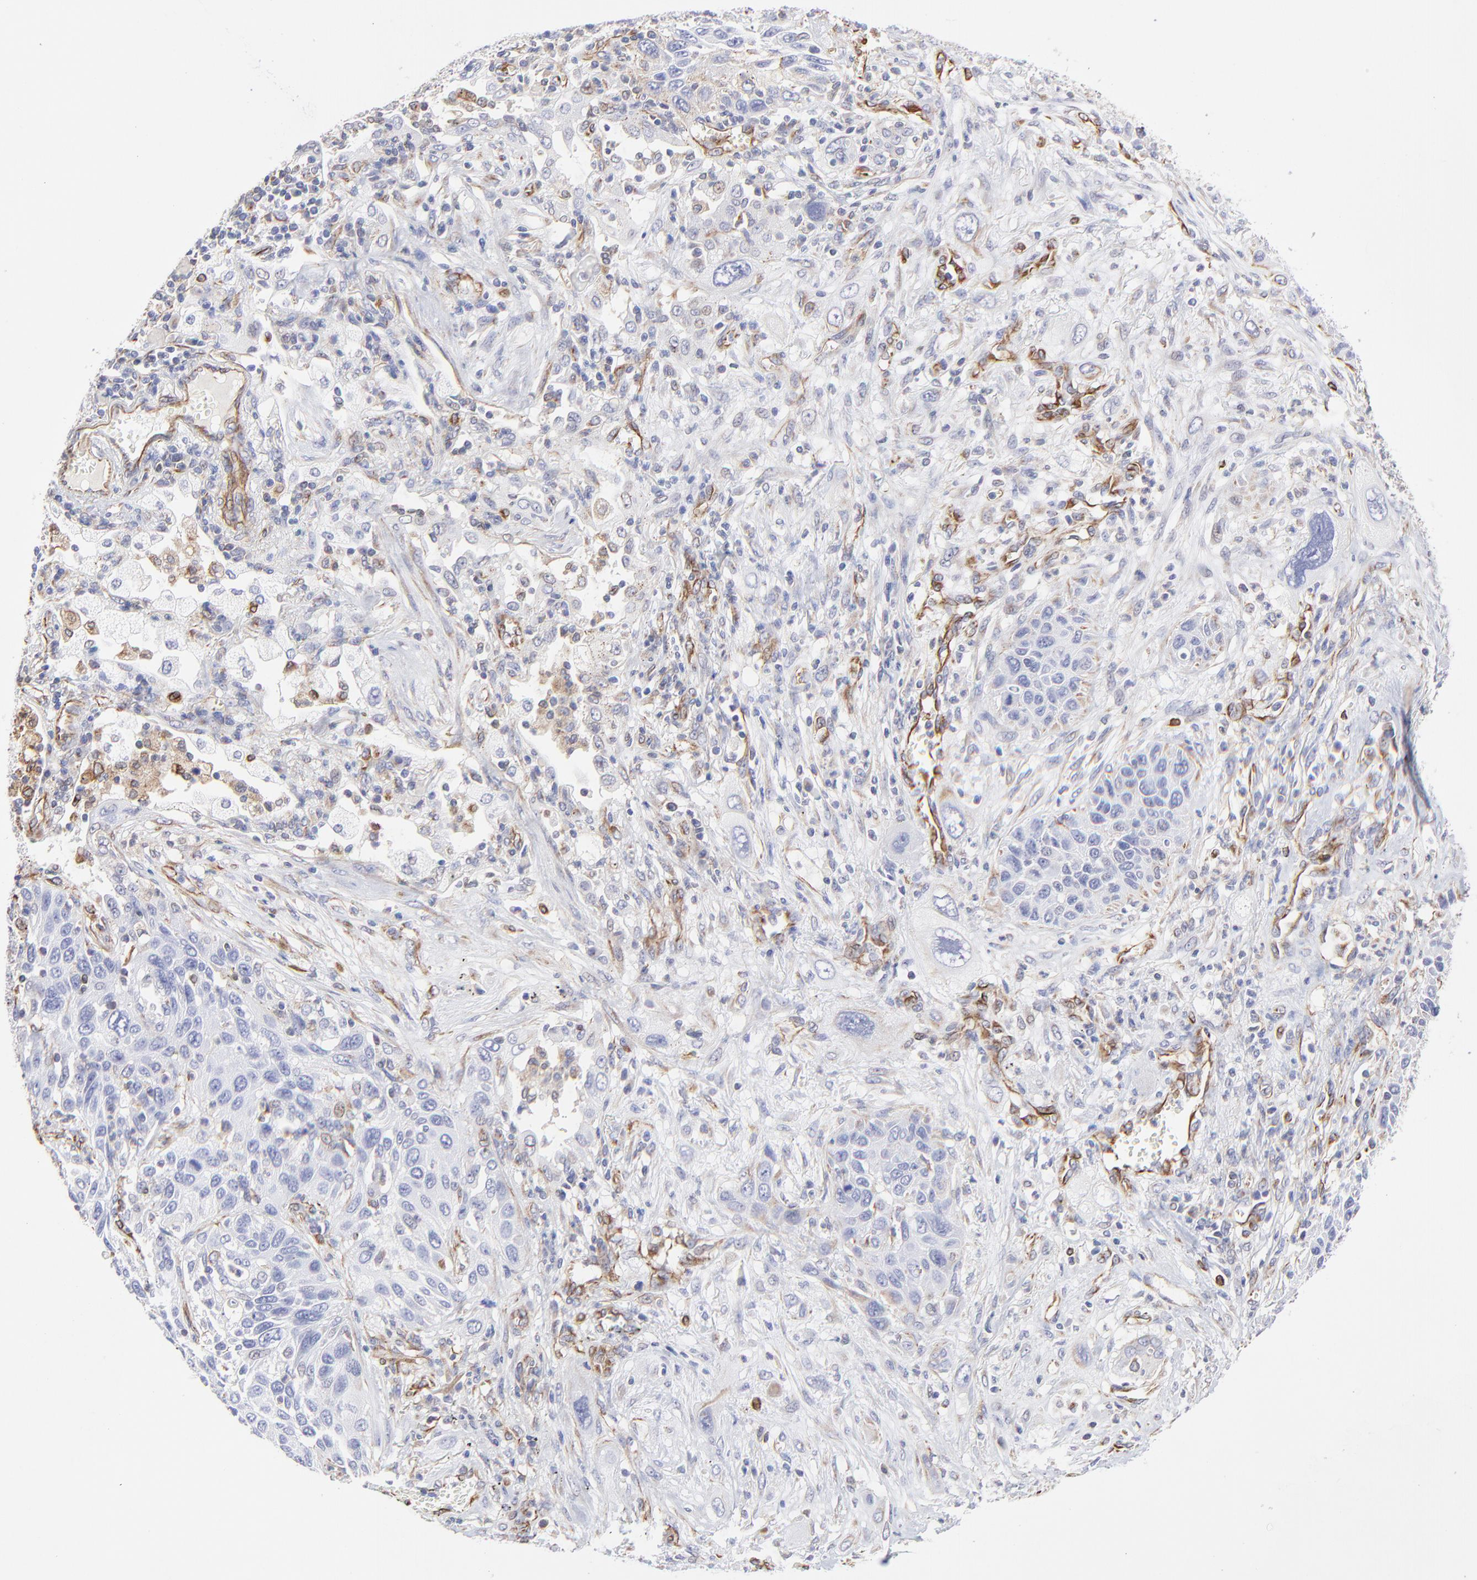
{"staining": {"intensity": "weak", "quantity": "<25%", "location": "cytoplasmic/membranous"}, "tissue": "lung cancer", "cell_type": "Tumor cells", "image_type": "cancer", "snomed": [{"axis": "morphology", "description": "Squamous cell carcinoma, NOS"}, {"axis": "topography", "description": "Lung"}], "caption": "Immunohistochemical staining of human lung cancer (squamous cell carcinoma) shows no significant positivity in tumor cells.", "gene": "COX8C", "patient": {"sex": "female", "age": 76}}